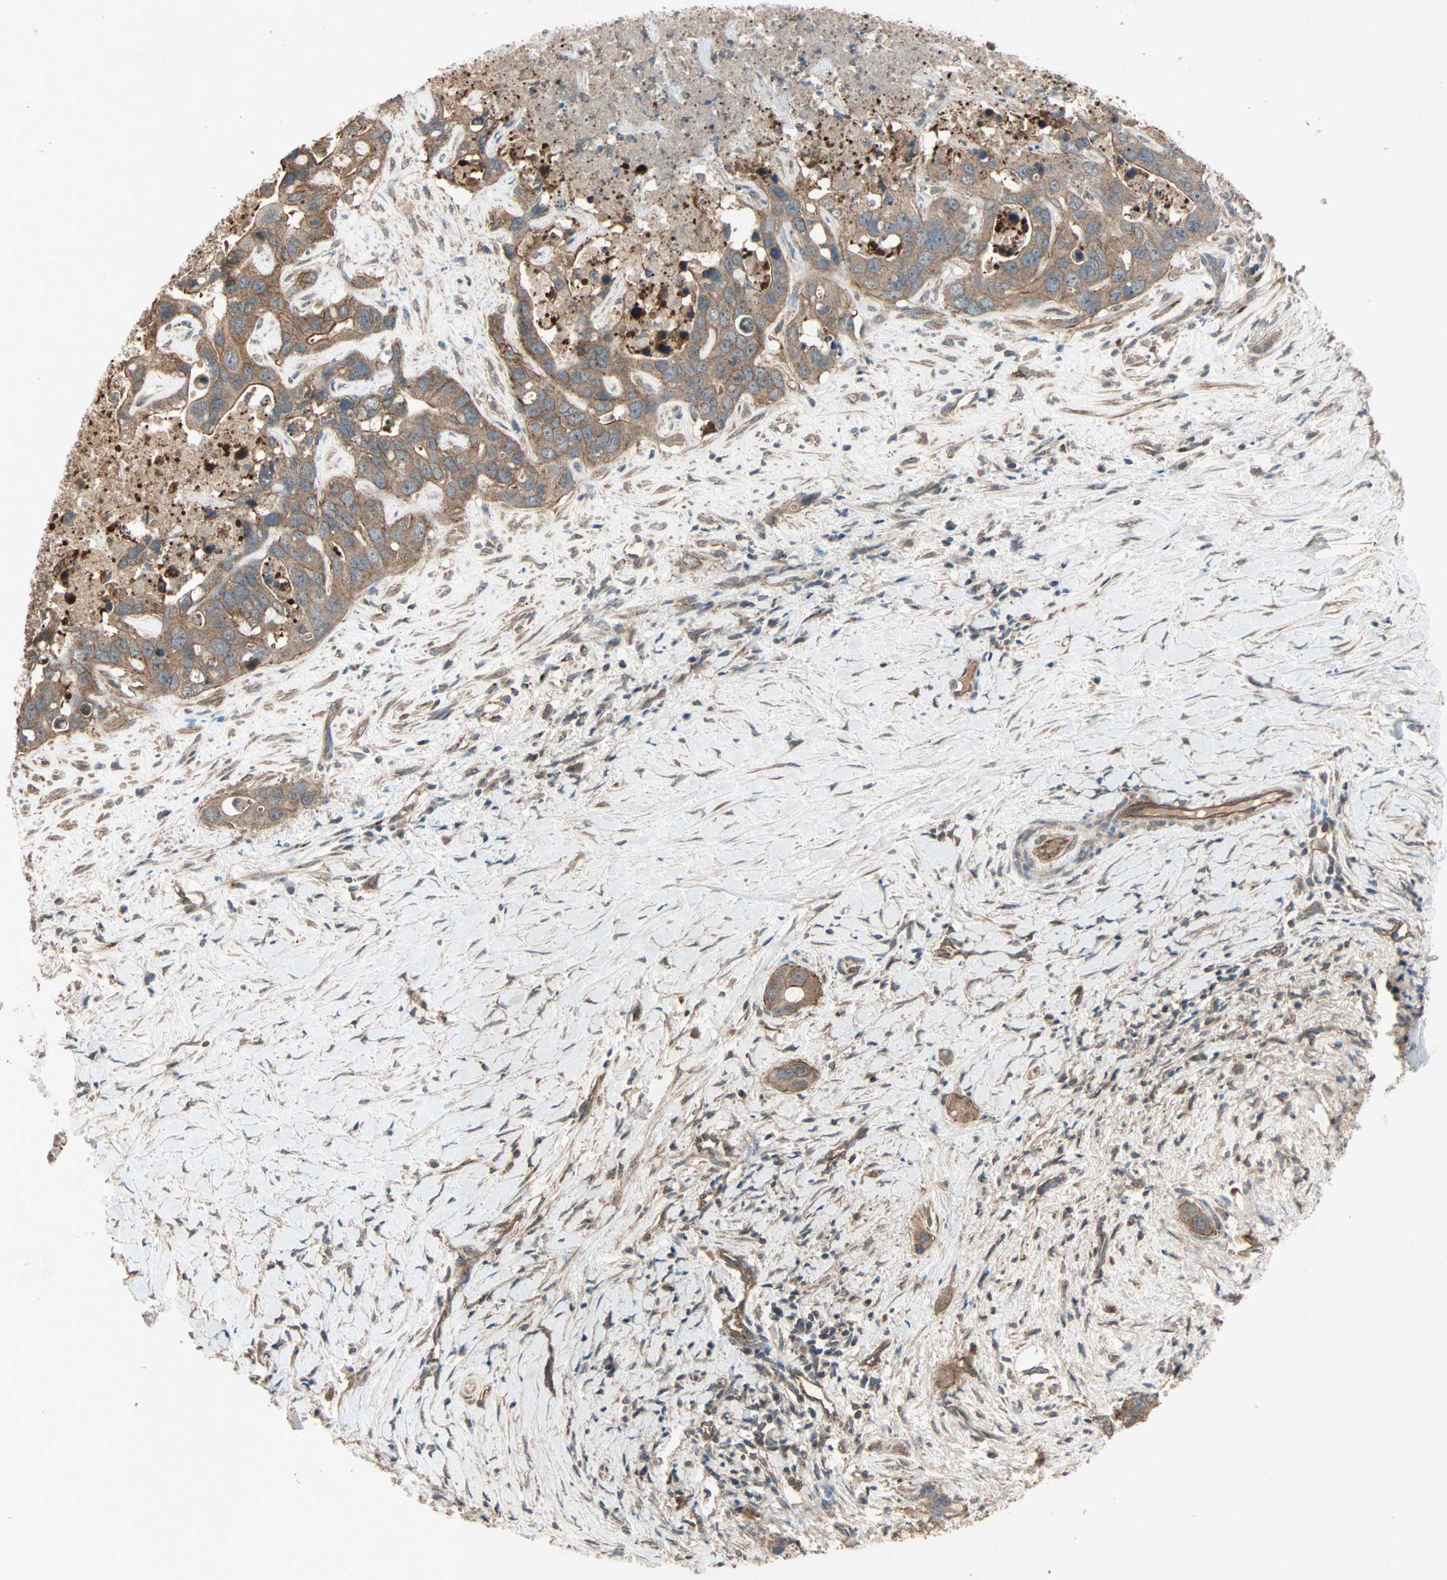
{"staining": {"intensity": "moderate", "quantity": ">75%", "location": "cytoplasmic/membranous"}, "tissue": "liver cancer", "cell_type": "Tumor cells", "image_type": "cancer", "snomed": [{"axis": "morphology", "description": "Cholangiocarcinoma"}, {"axis": "topography", "description": "Liver"}], "caption": "Immunohistochemical staining of human cholangiocarcinoma (liver) displays medium levels of moderate cytoplasmic/membranous staining in approximately >75% of tumor cells. (DAB (3,3'-diaminobenzidine) IHC, brown staining for protein, blue staining for nuclei).", "gene": "MAP3K21", "patient": {"sex": "female", "age": 65}}